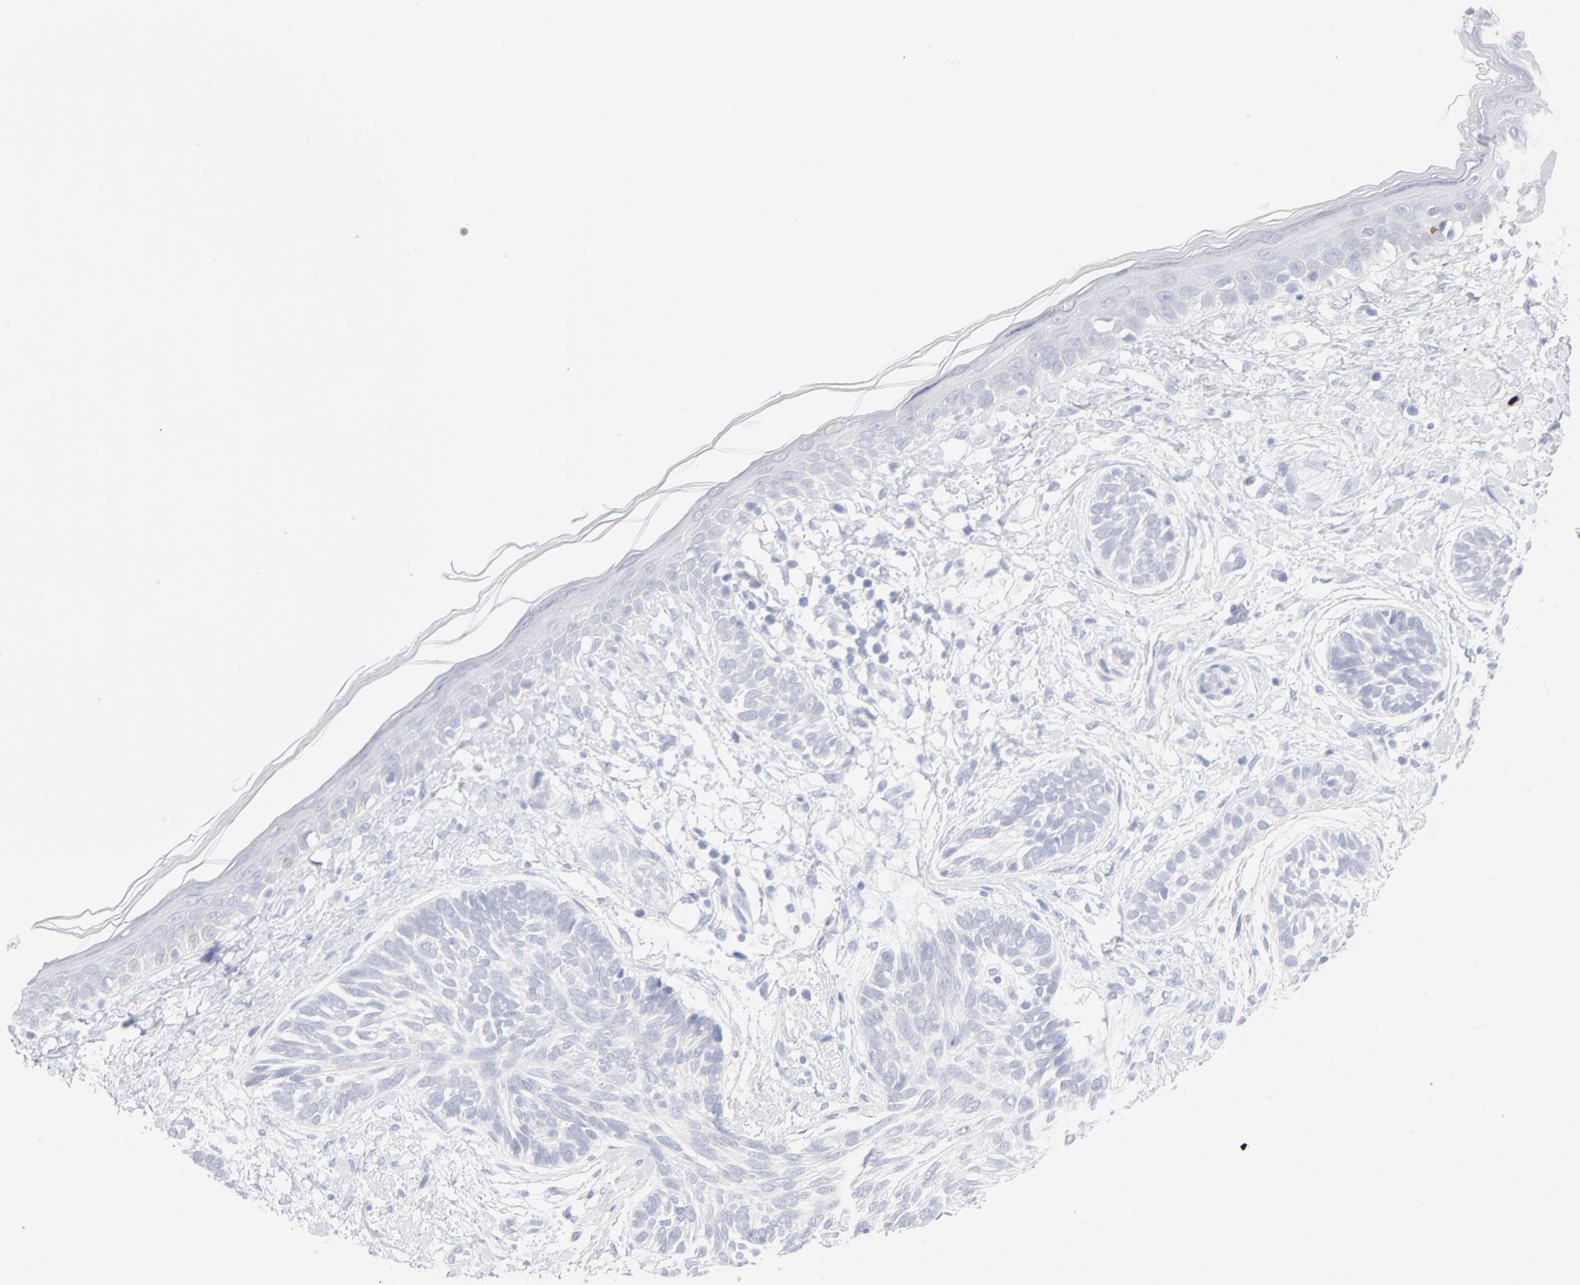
{"staining": {"intensity": "negative", "quantity": "none", "location": "none"}, "tissue": "skin cancer", "cell_type": "Tumor cells", "image_type": "cancer", "snomed": [{"axis": "morphology", "description": "Normal tissue, NOS"}, {"axis": "morphology", "description": "Basal cell carcinoma"}, {"axis": "topography", "description": "Skin"}], "caption": "This histopathology image is of basal cell carcinoma (skin) stained with IHC to label a protein in brown with the nuclei are counter-stained blue. There is no staining in tumor cells. (Brightfield microscopy of DAB (3,3'-diaminobenzidine) immunohistochemistry (IHC) at high magnification).", "gene": "ONECUT1", "patient": {"sex": "male", "age": 63}}